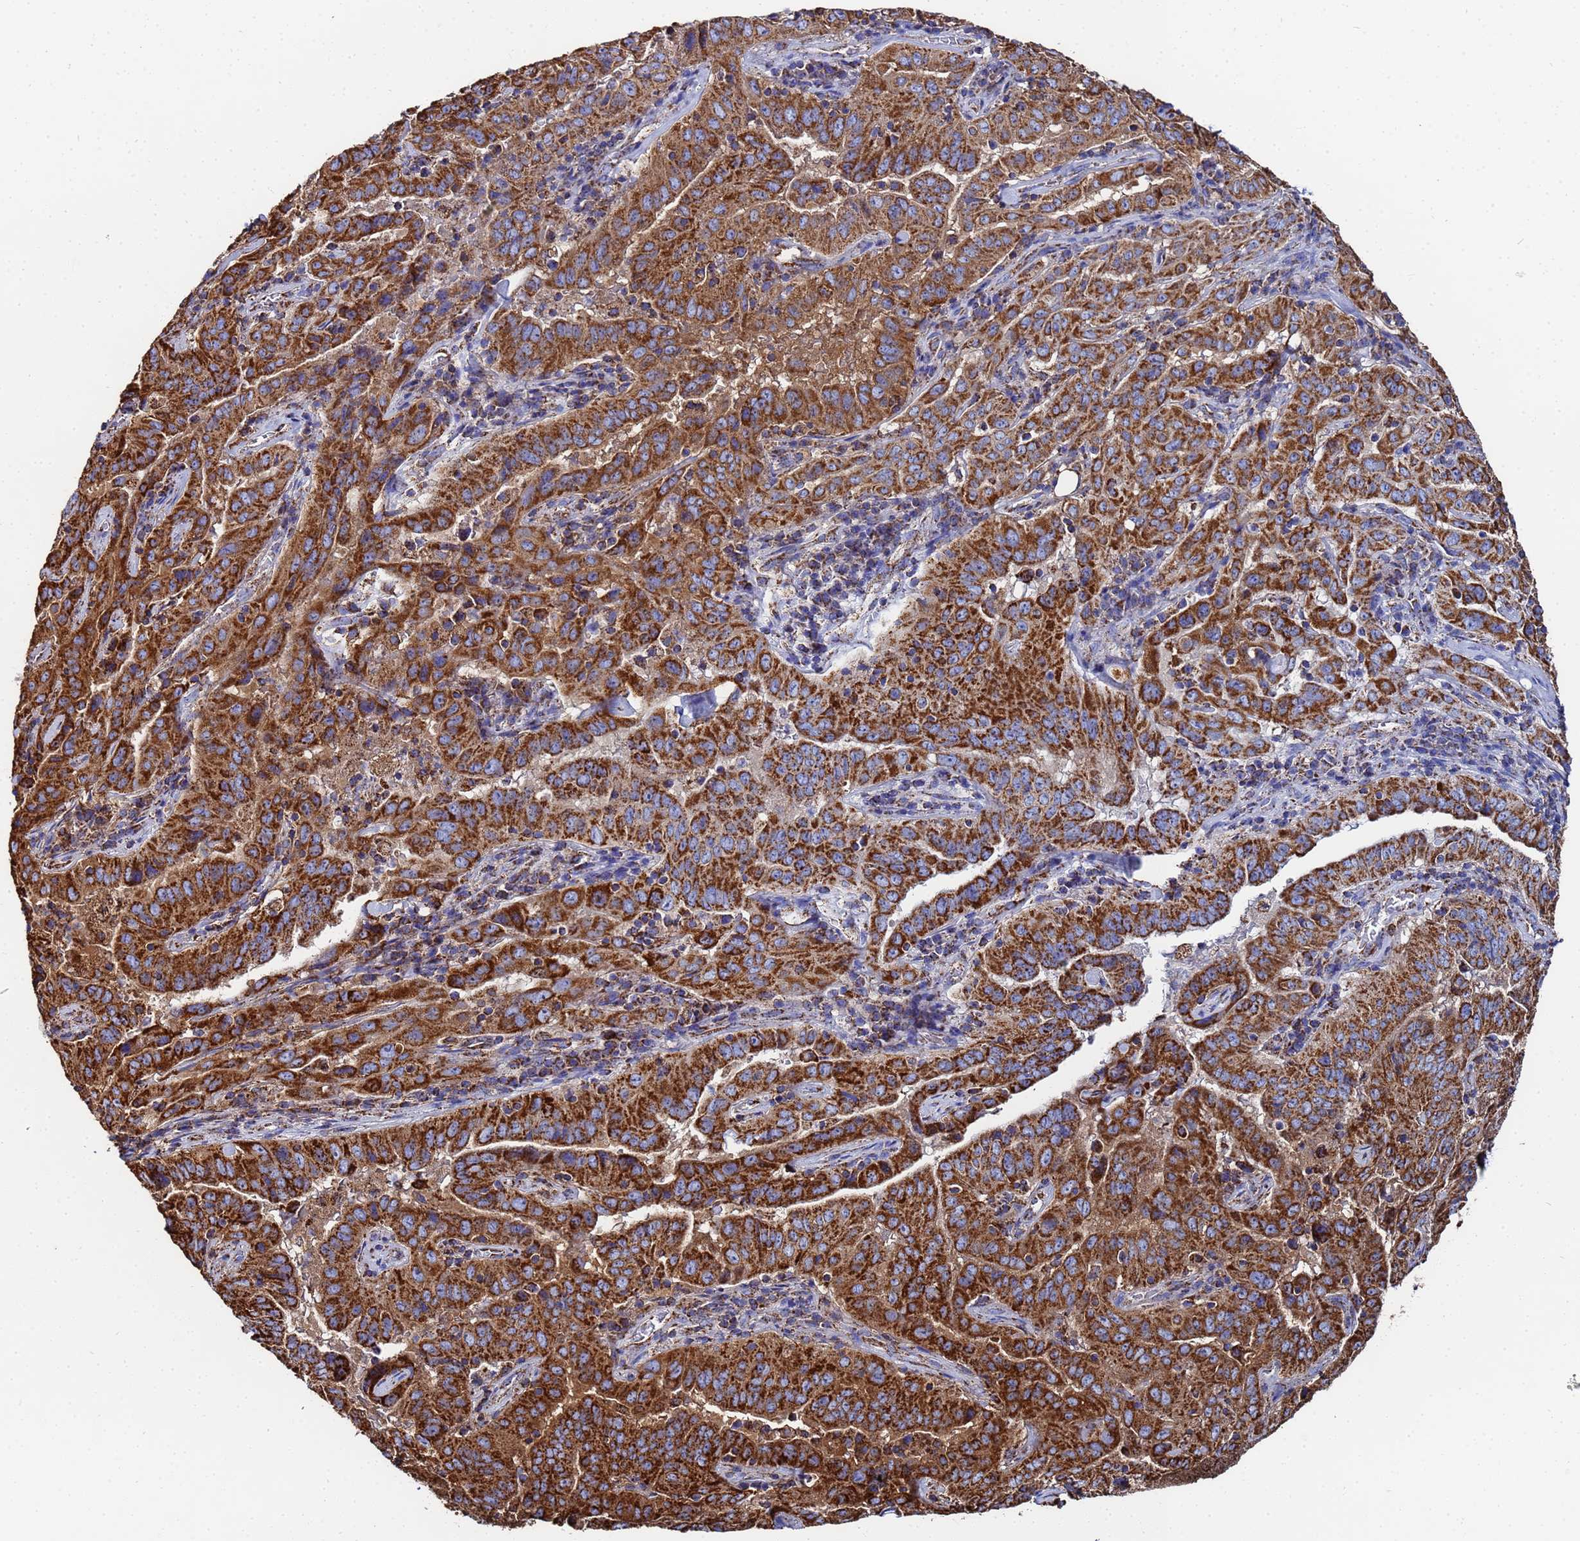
{"staining": {"intensity": "strong", "quantity": ">75%", "location": "cytoplasmic/membranous"}, "tissue": "pancreatic cancer", "cell_type": "Tumor cells", "image_type": "cancer", "snomed": [{"axis": "morphology", "description": "Adenocarcinoma, NOS"}, {"axis": "topography", "description": "Pancreas"}], "caption": "Strong cytoplasmic/membranous staining is identified in about >75% of tumor cells in pancreatic adenocarcinoma.", "gene": "GLUD1", "patient": {"sex": "male", "age": 63}}